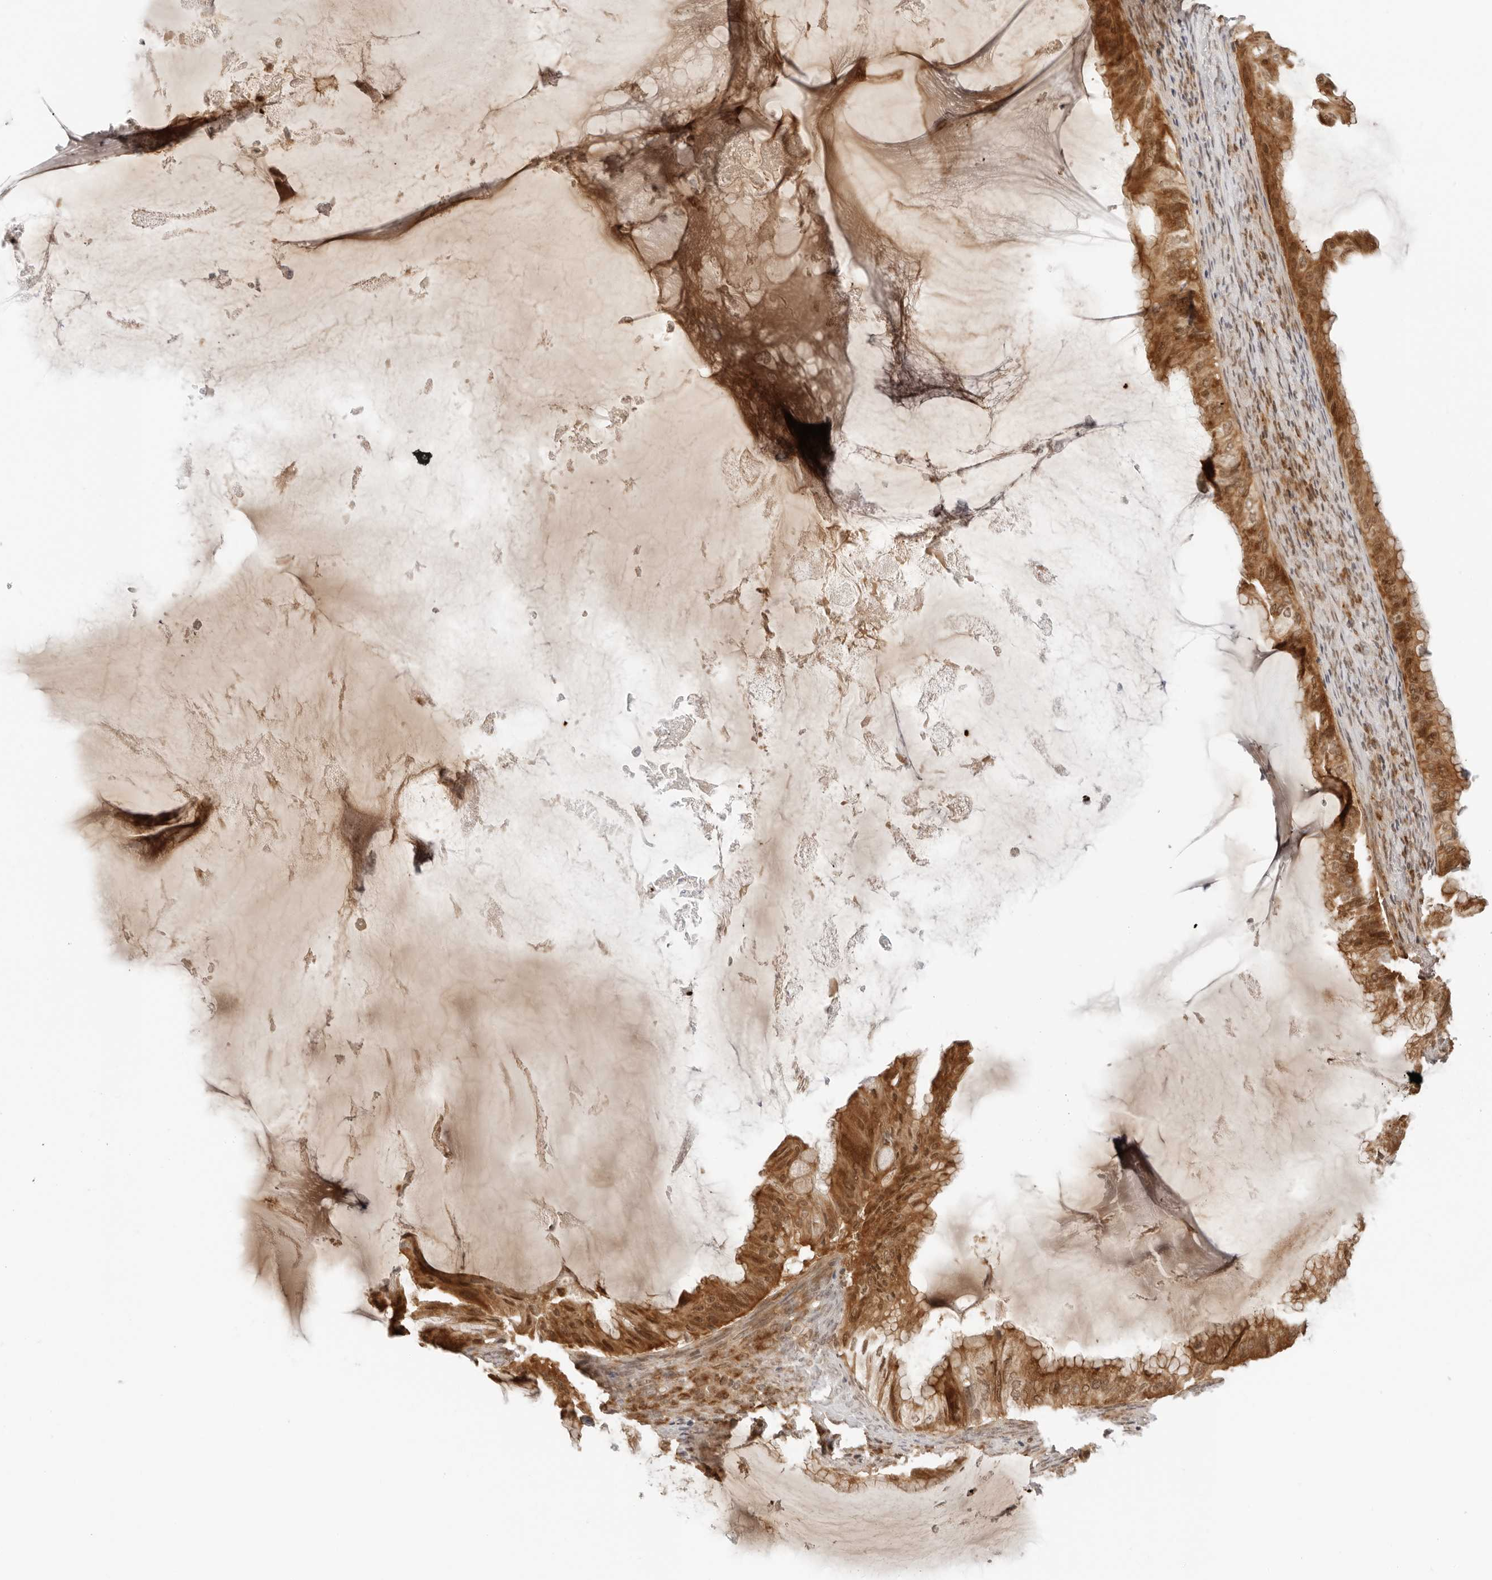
{"staining": {"intensity": "strong", "quantity": ">75%", "location": "cytoplasmic/membranous,nuclear"}, "tissue": "ovarian cancer", "cell_type": "Tumor cells", "image_type": "cancer", "snomed": [{"axis": "morphology", "description": "Cystadenocarcinoma, mucinous, NOS"}, {"axis": "topography", "description": "Ovary"}], "caption": "A histopathology image of ovarian cancer stained for a protein exhibits strong cytoplasmic/membranous and nuclear brown staining in tumor cells.", "gene": "RC3H1", "patient": {"sex": "female", "age": 61}}